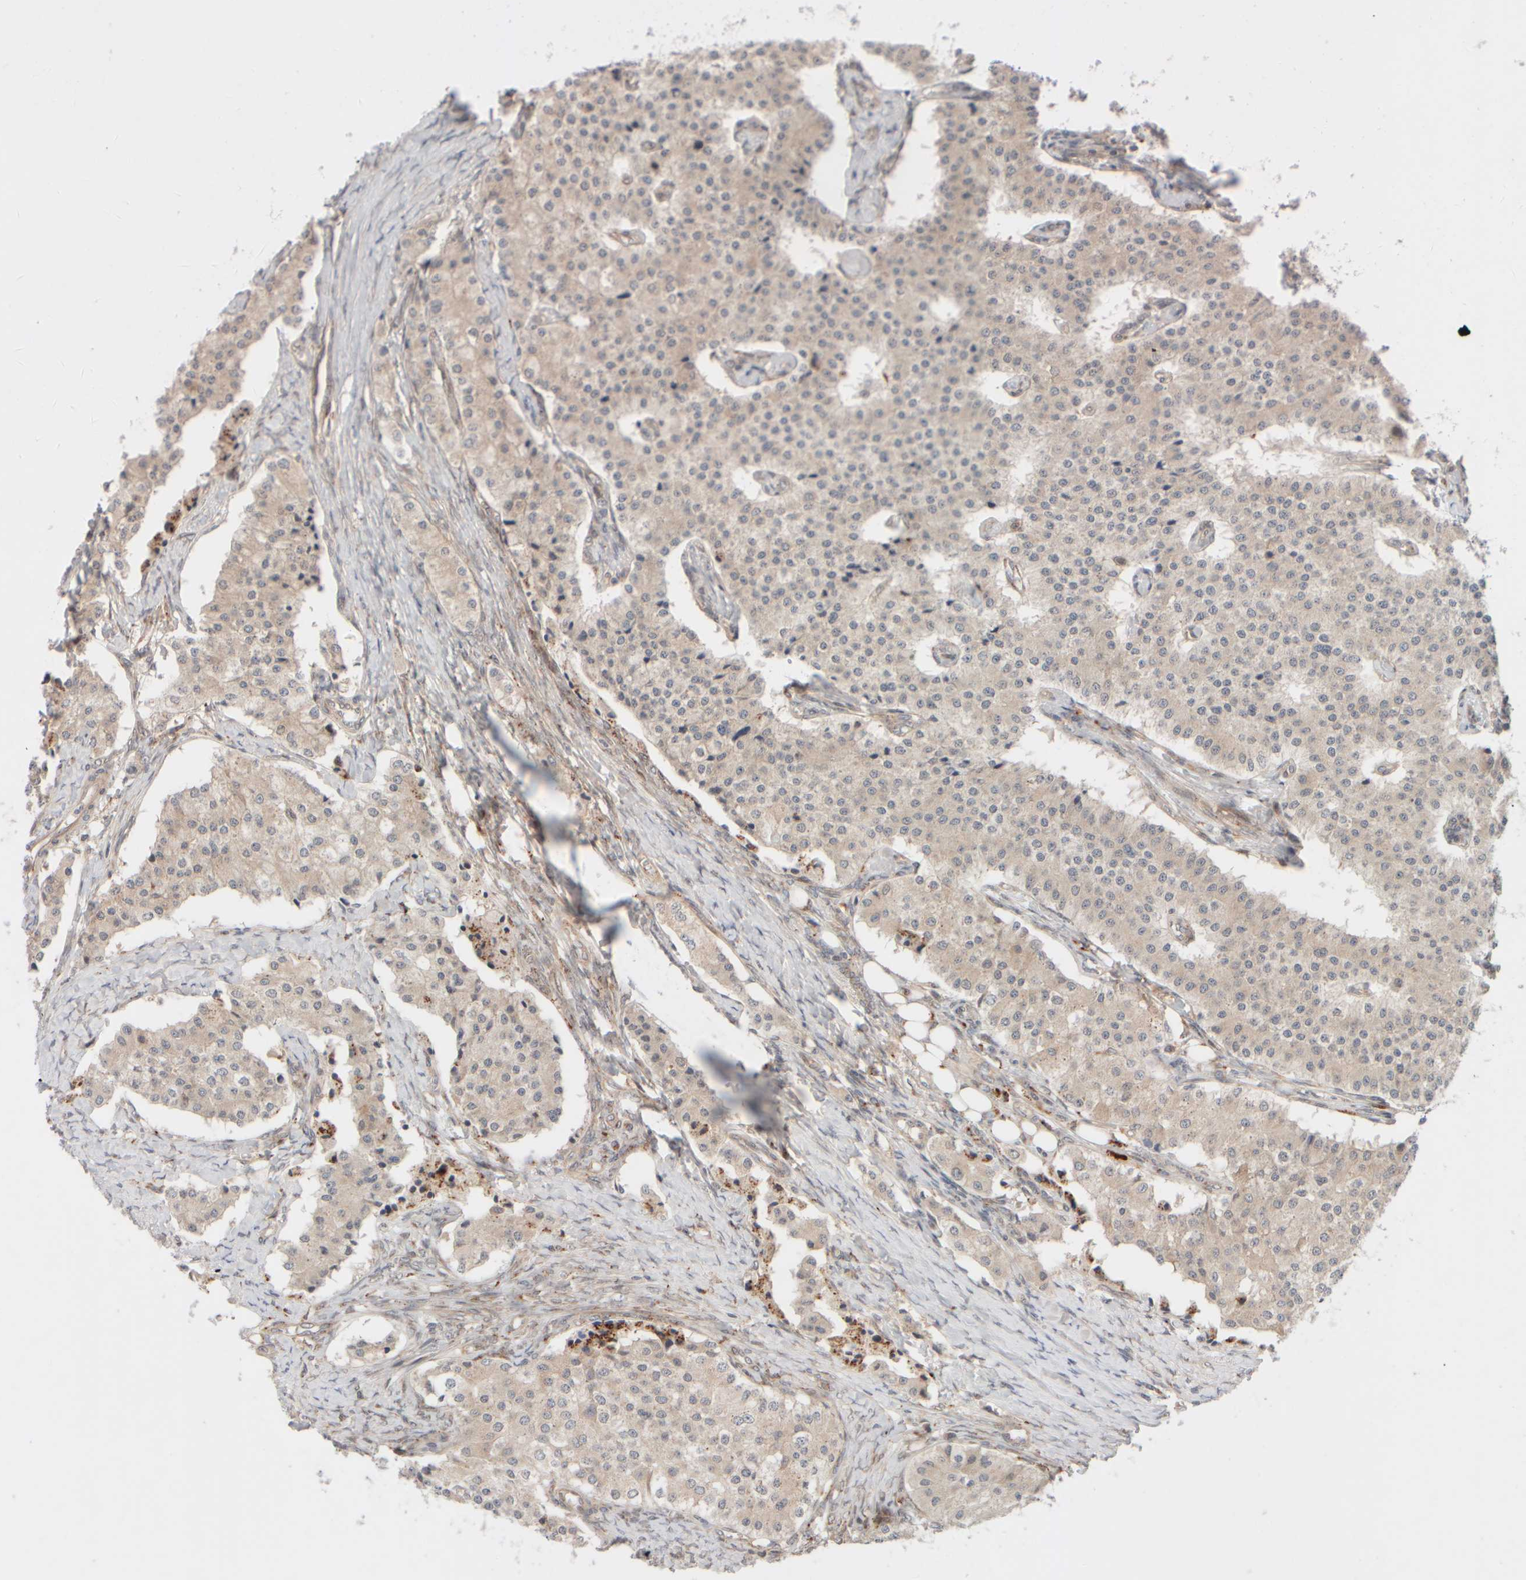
{"staining": {"intensity": "negative", "quantity": "none", "location": "none"}, "tissue": "carcinoid", "cell_type": "Tumor cells", "image_type": "cancer", "snomed": [{"axis": "morphology", "description": "Carcinoid, malignant, NOS"}, {"axis": "topography", "description": "Colon"}], "caption": "Photomicrograph shows no significant protein positivity in tumor cells of carcinoid (malignant). Brightfield microscopy of immunohistochemistry (IHC) stained with DAB (brown) and hematoxylin (blue), captured at high magnification.", "gene": "GCN1", "patient": {"sex": "female", "age": 52}}